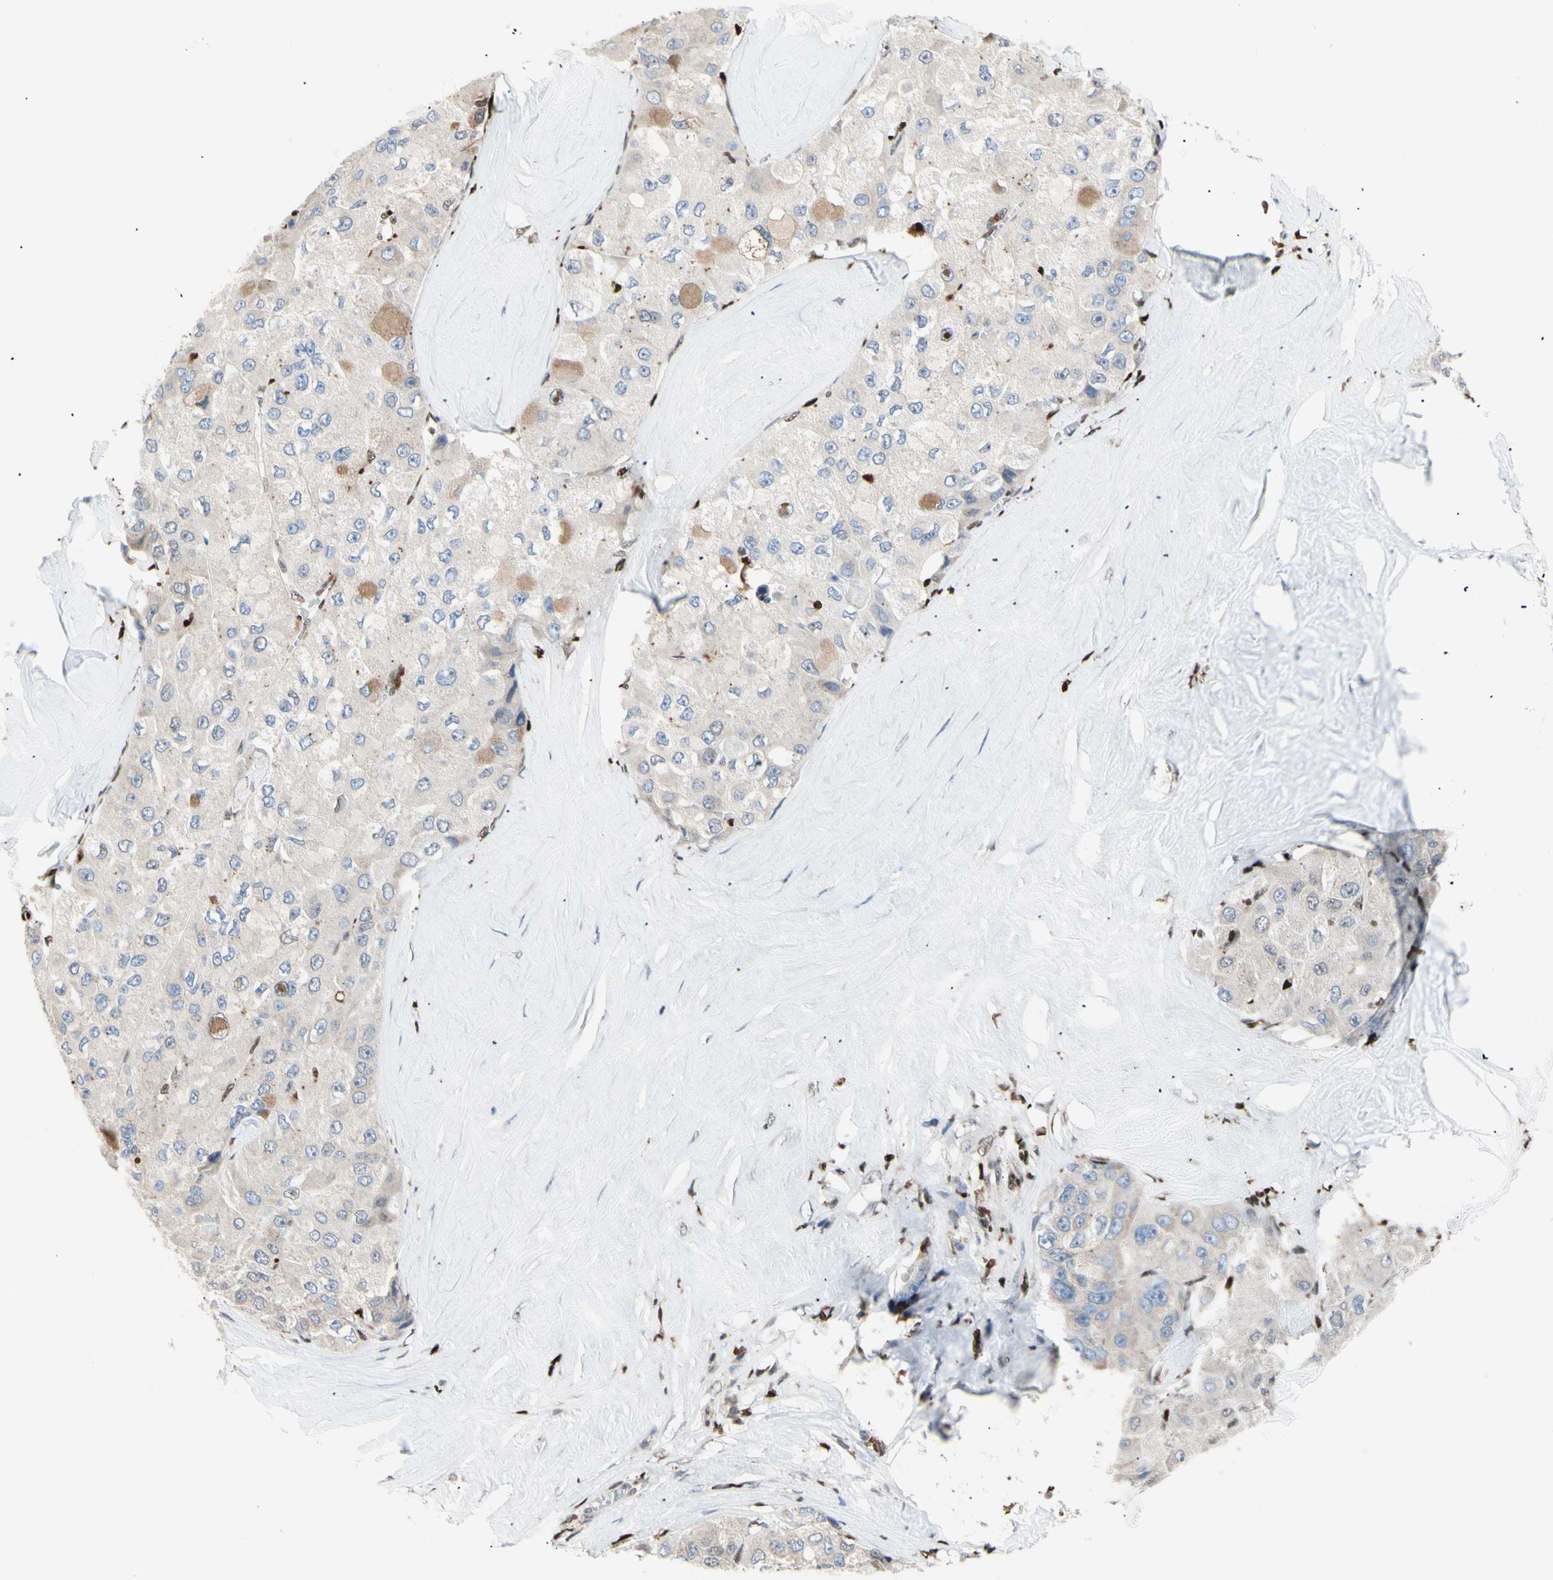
{"staining": {"intensity": "weak", "quantity": ">75%", "location": "cytoplasmic/membranous"}, "tissue": "liver cancer", "cell_type": "Tumor cells", "image_type": "cancer", "snomed": [{"axis": "morphology", "description": "Carcinoma, Hepatocellular, NOS"}, {"axis": "topography", "description": "Liver"}], "caption": "Immunohistochemical staining of human liver cancer (hepatocellular carcinoma) demonstrates weak cytoplasmic/membranous protein expression in approximately >75% of tumor cells.", "gene": "EED", "patient": {"sex": "male", "age": 80}}